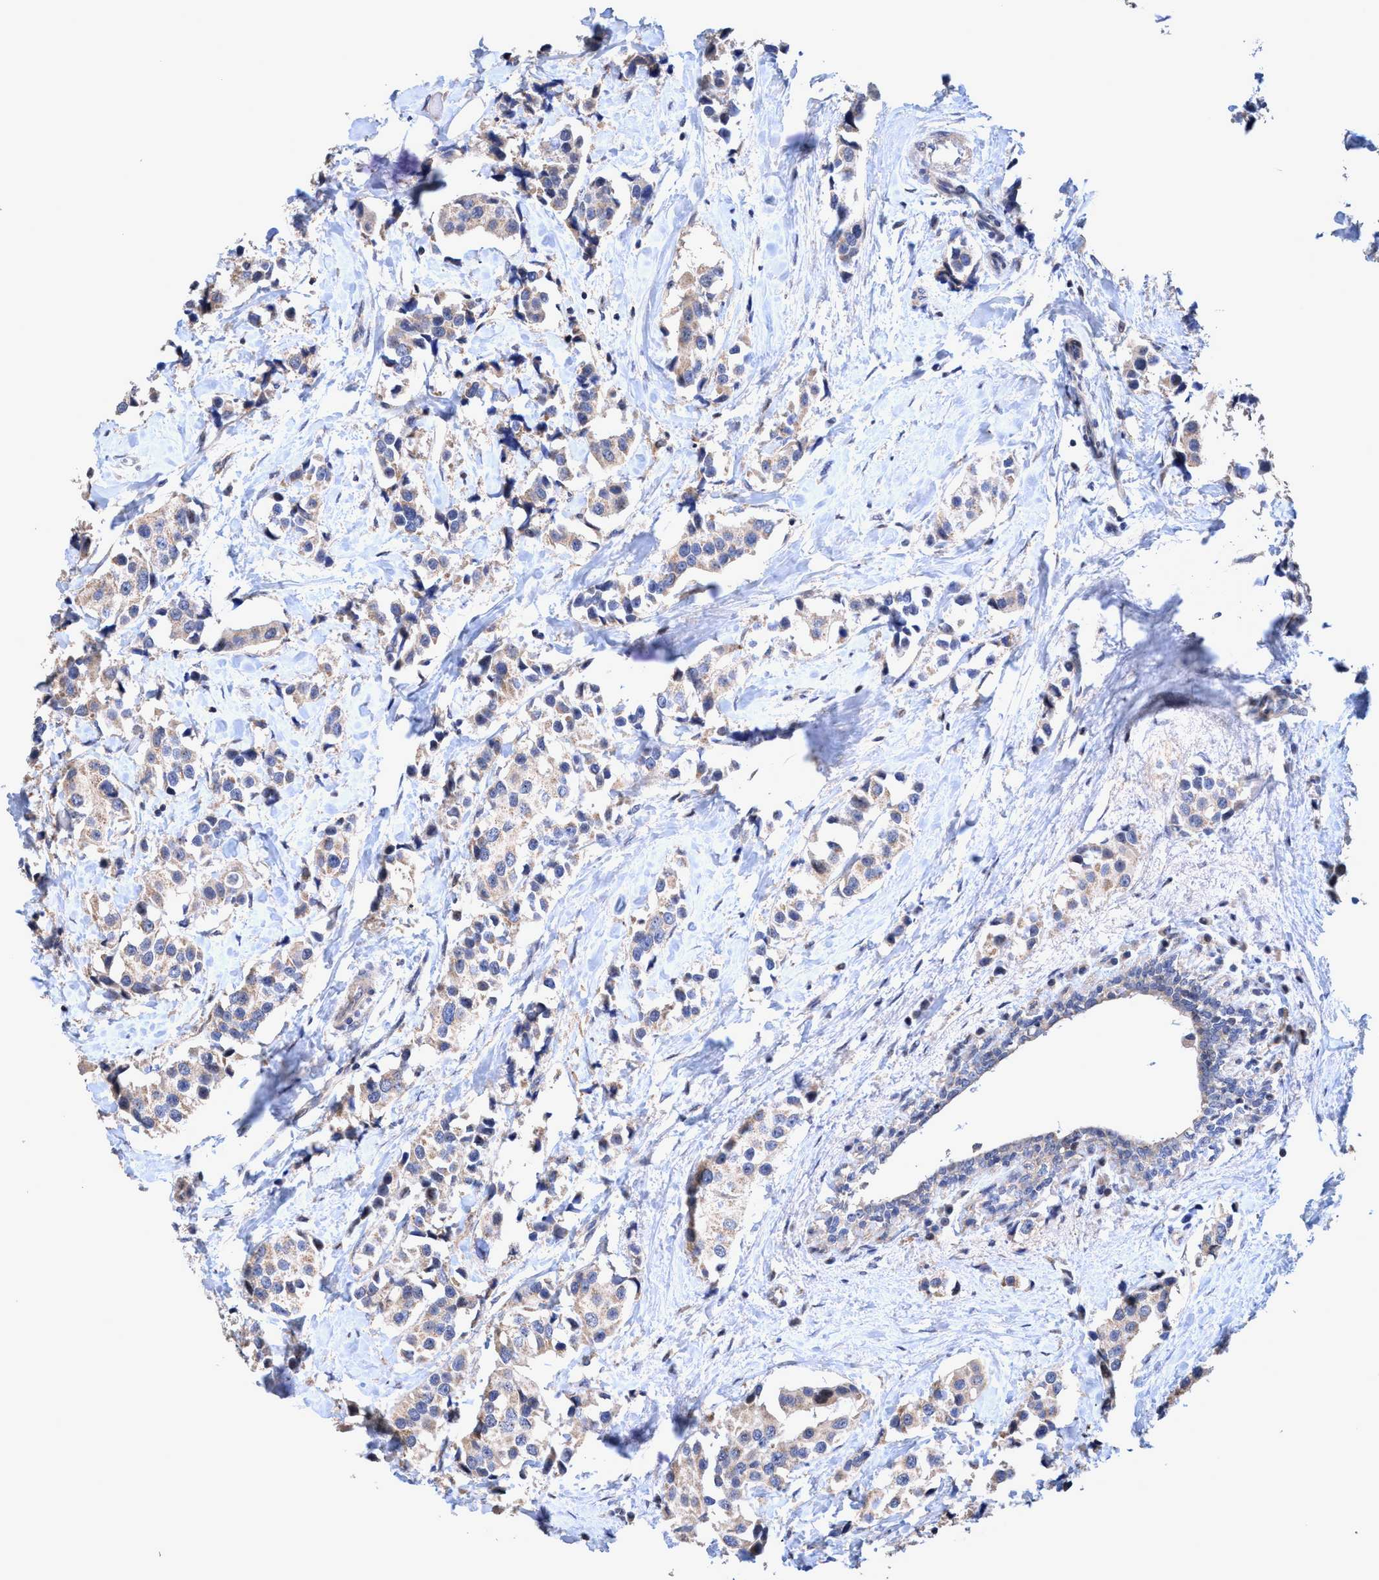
{"staining": {"intensity": "weak", "quantity": ">75%", "location": "cytoplasmic/membranous"}, "tissue": "breast cancer", "cell_type": "Tumor cells", "image_type": "cancer", "snomed": [{"axis": "morphology", "description": "Normal tissue, NOS"}, {"axis": "morphology", "description": "Duct carcinoma"}, {"axis": "topography", "description": "Breast"}], "caption": "Immunohistochemistry (IHC) of infiltrating ductal carcinoma (breast) demonstrates low levels of weak cytoplasmic/membranous expression in about >75% of tumor cells.", "gene": "ZNF677", "patient": {"sex": "female", "age": 39}}